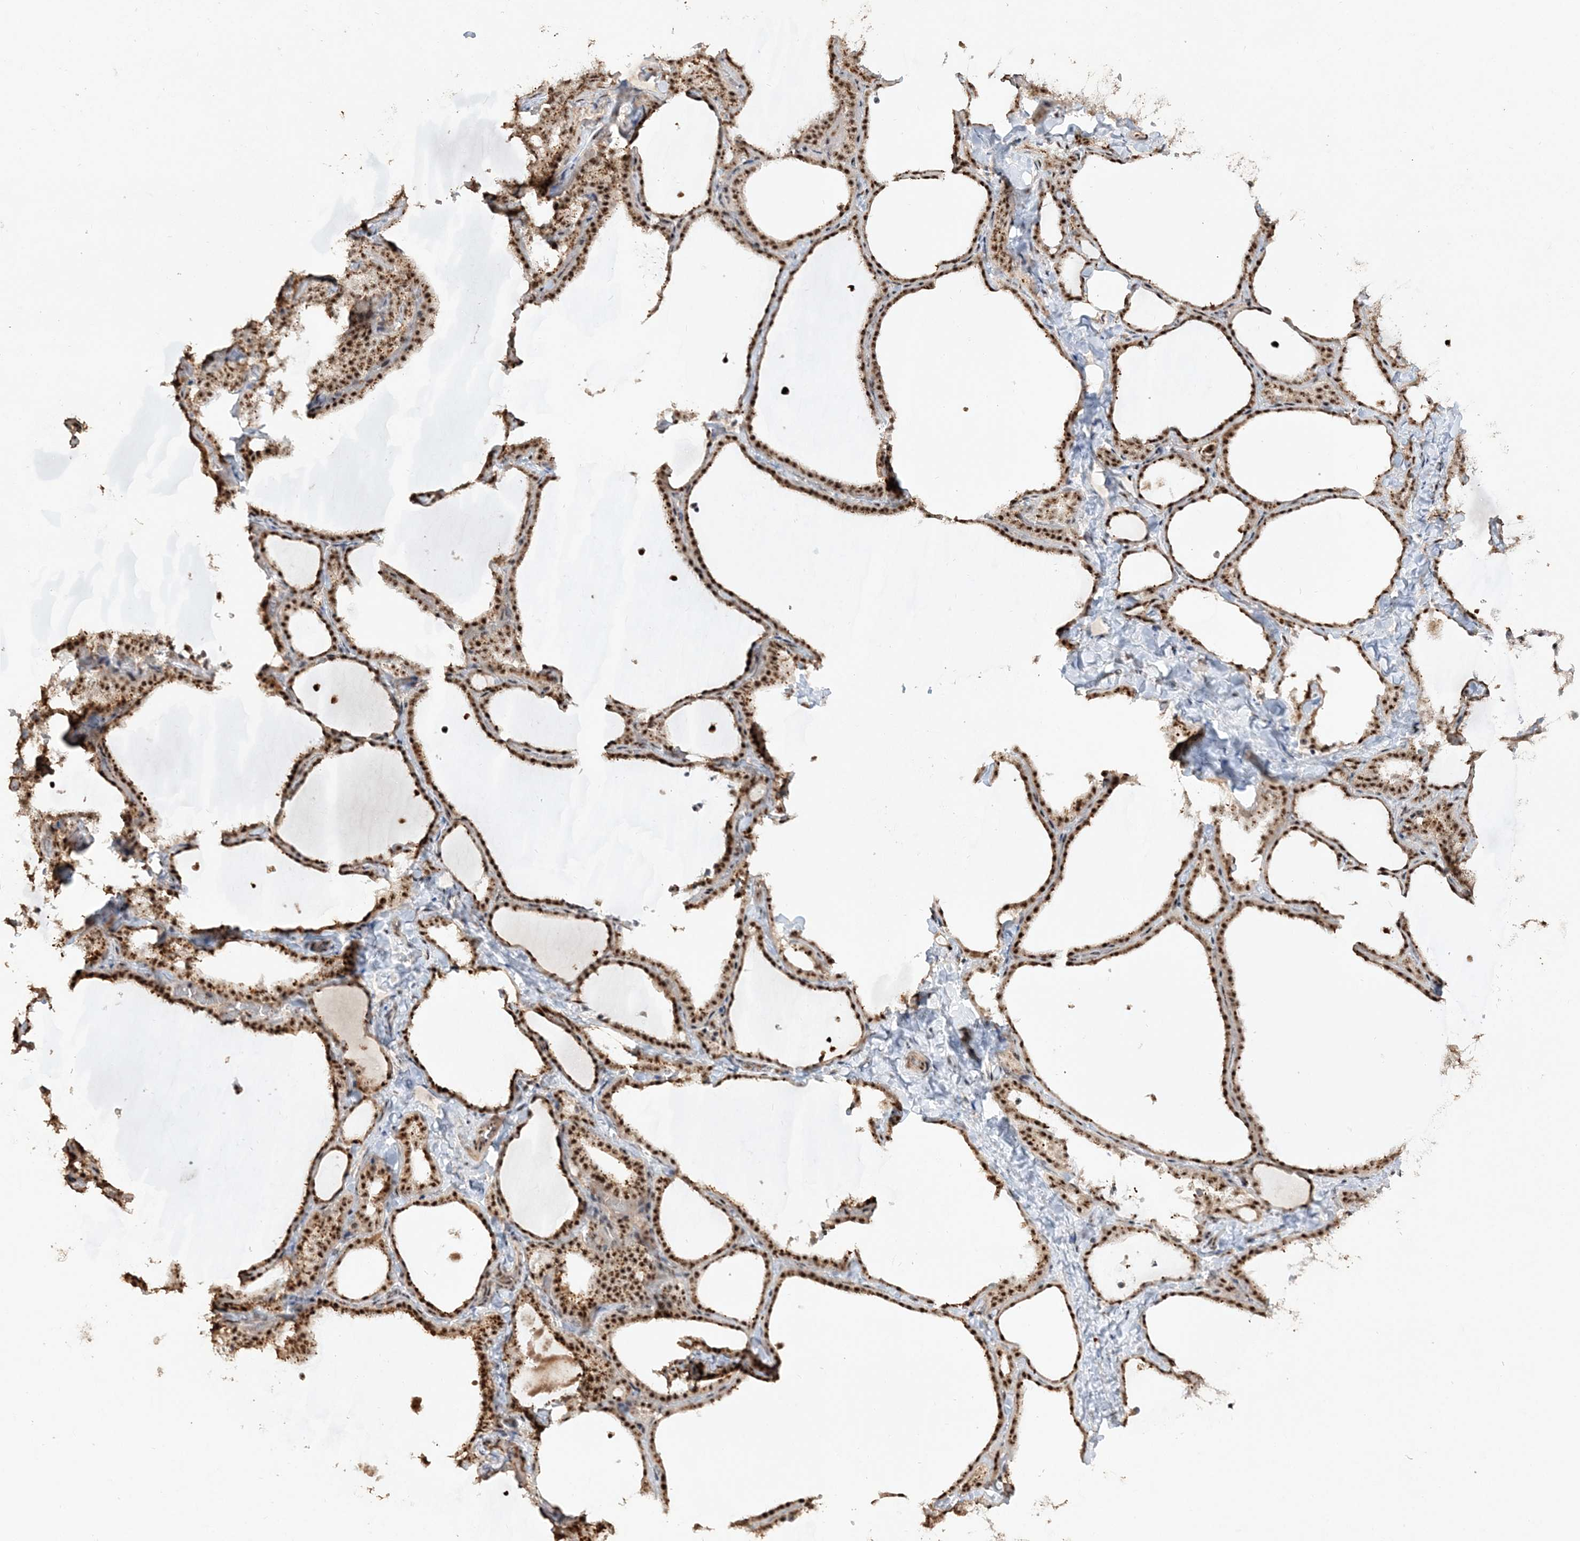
{"staining": {"intensity": "strong", "quantity": ">75%", "location": "nuclear"}, "tissue": "thyroid gland", "cell_type": "Glandular cells", "image_type": "normal", "snomed": [{"axis": "morphology", "description": "Normal tissue, NOS"}, {"axis": "topography", "description": "Thyroid gland"}], "caption": "IHC of benign thyroid gland shows high levels of strong nuclear positivity in approximately >75% of glandular cells.", "gene": "POLR3B", "patient": {"sex": "female", "age": 22}}